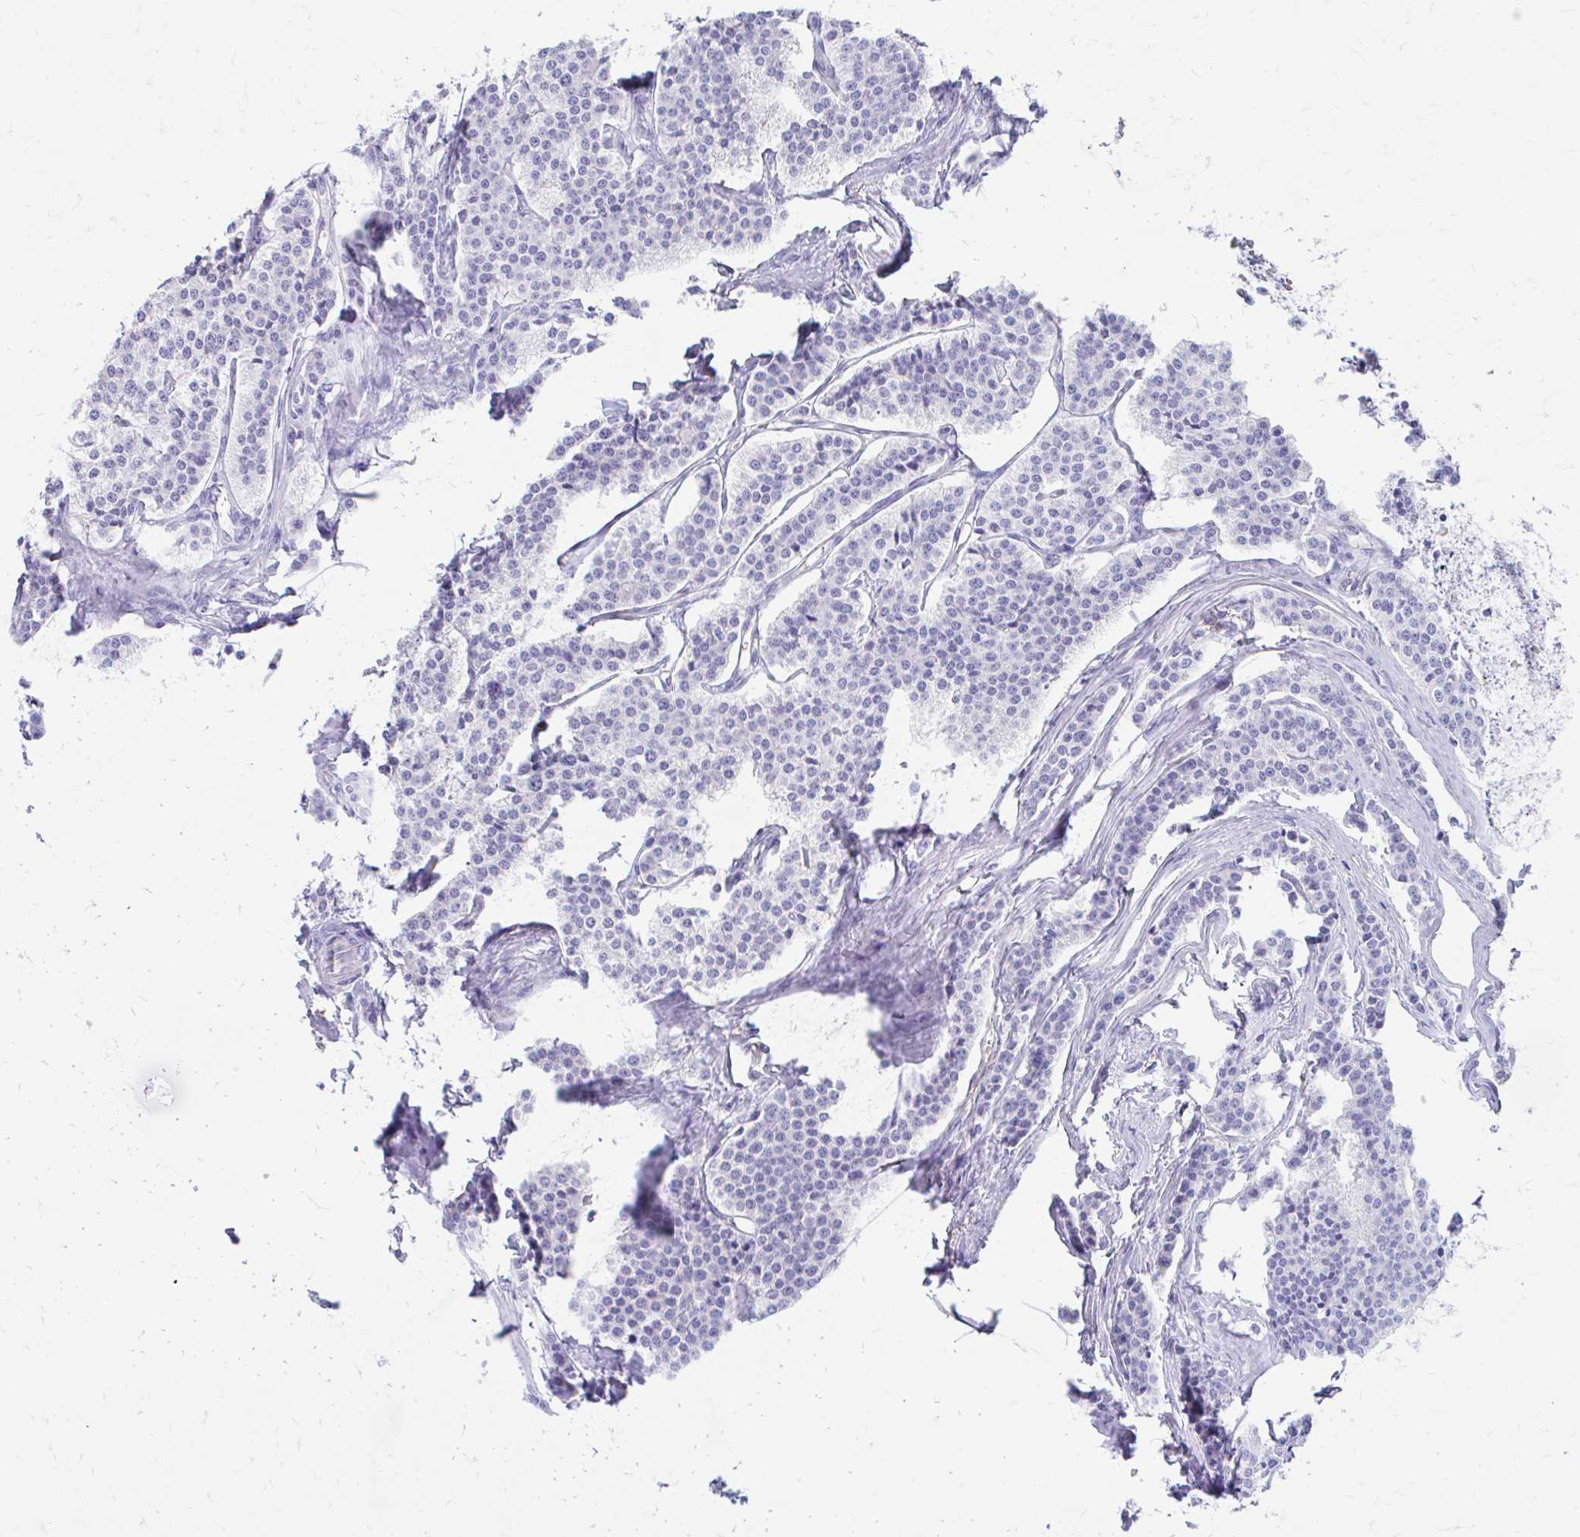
{"staining": {"intensity": "negative", "quantity": "none", "location": "none"}, "tissue": "carcinoid", "cell_type": "Tumor cells", "image_type": "cancer", "snomed": [{"axis": "morphology", "description": "Carcinoid, malignant, NOS"}, {"axis": "topography", "description": "Small intestine"}], "caption": "DAB immunohistochemical staining of human carcinoid displays no significant staining in tumor cells.", "gene": "KRIT1", "patient": {"sex": "male", "age": 63}}